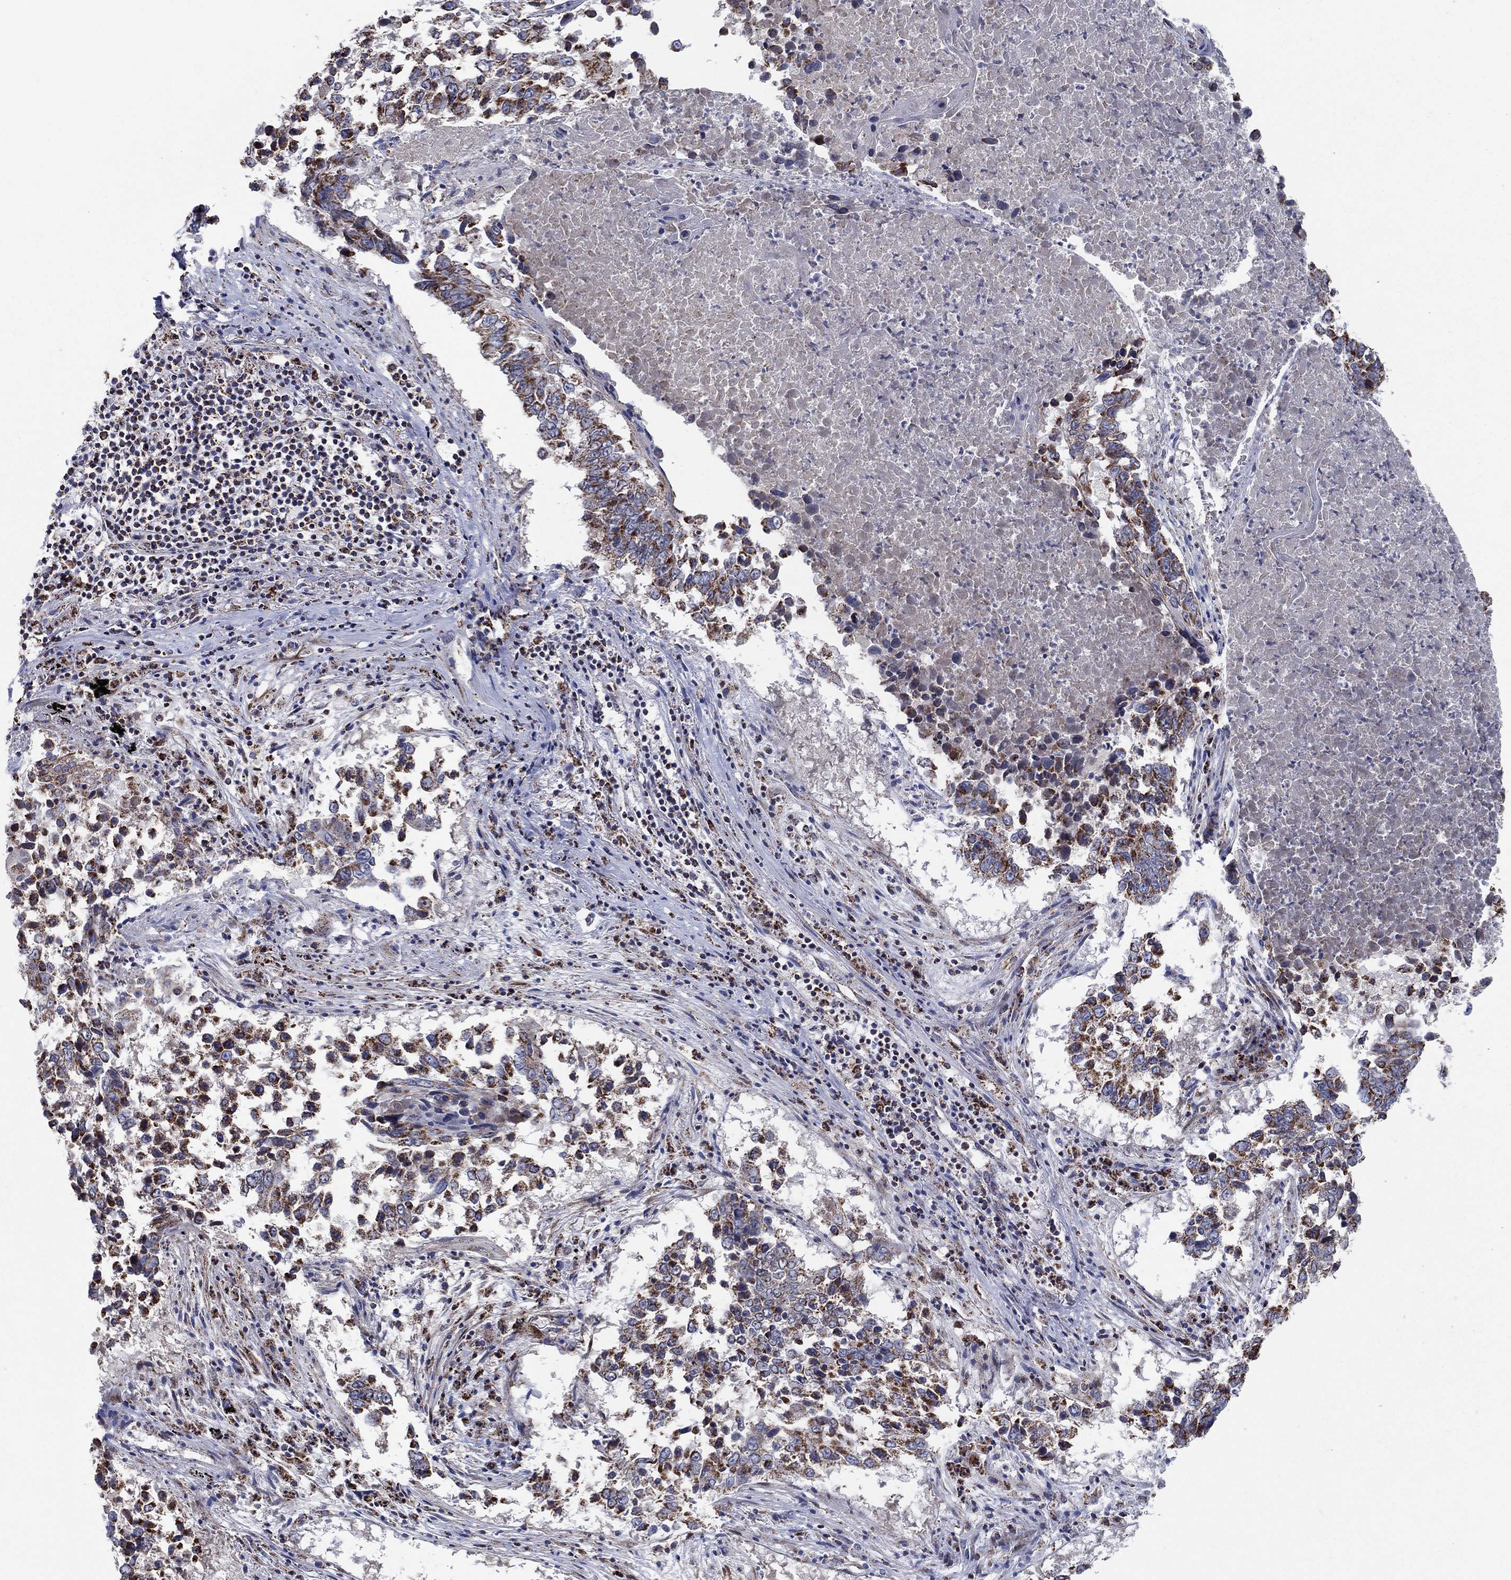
{"staining": {"intensity": "strong", "quantity": "25%-75%", "location": "cytoplasmic/membranous"}, "tissue": "lung cancer", "cell_type": "Tumor cells", "image_type": "cancer", "snomed": [{"axis": "morphology", "description": "Squamous cell carcinoma, NOS"}, {"axis": "topography", "description": "Lung"}], "caption": "Brown immunohistochemical staining in human lung squamous cell carcinoma shows strong cytoplasmic/membranous staining in about 25%-75% of tumor cells.", "gene": "C9orf85", "patient": {"sex": "male", "age": 82}}